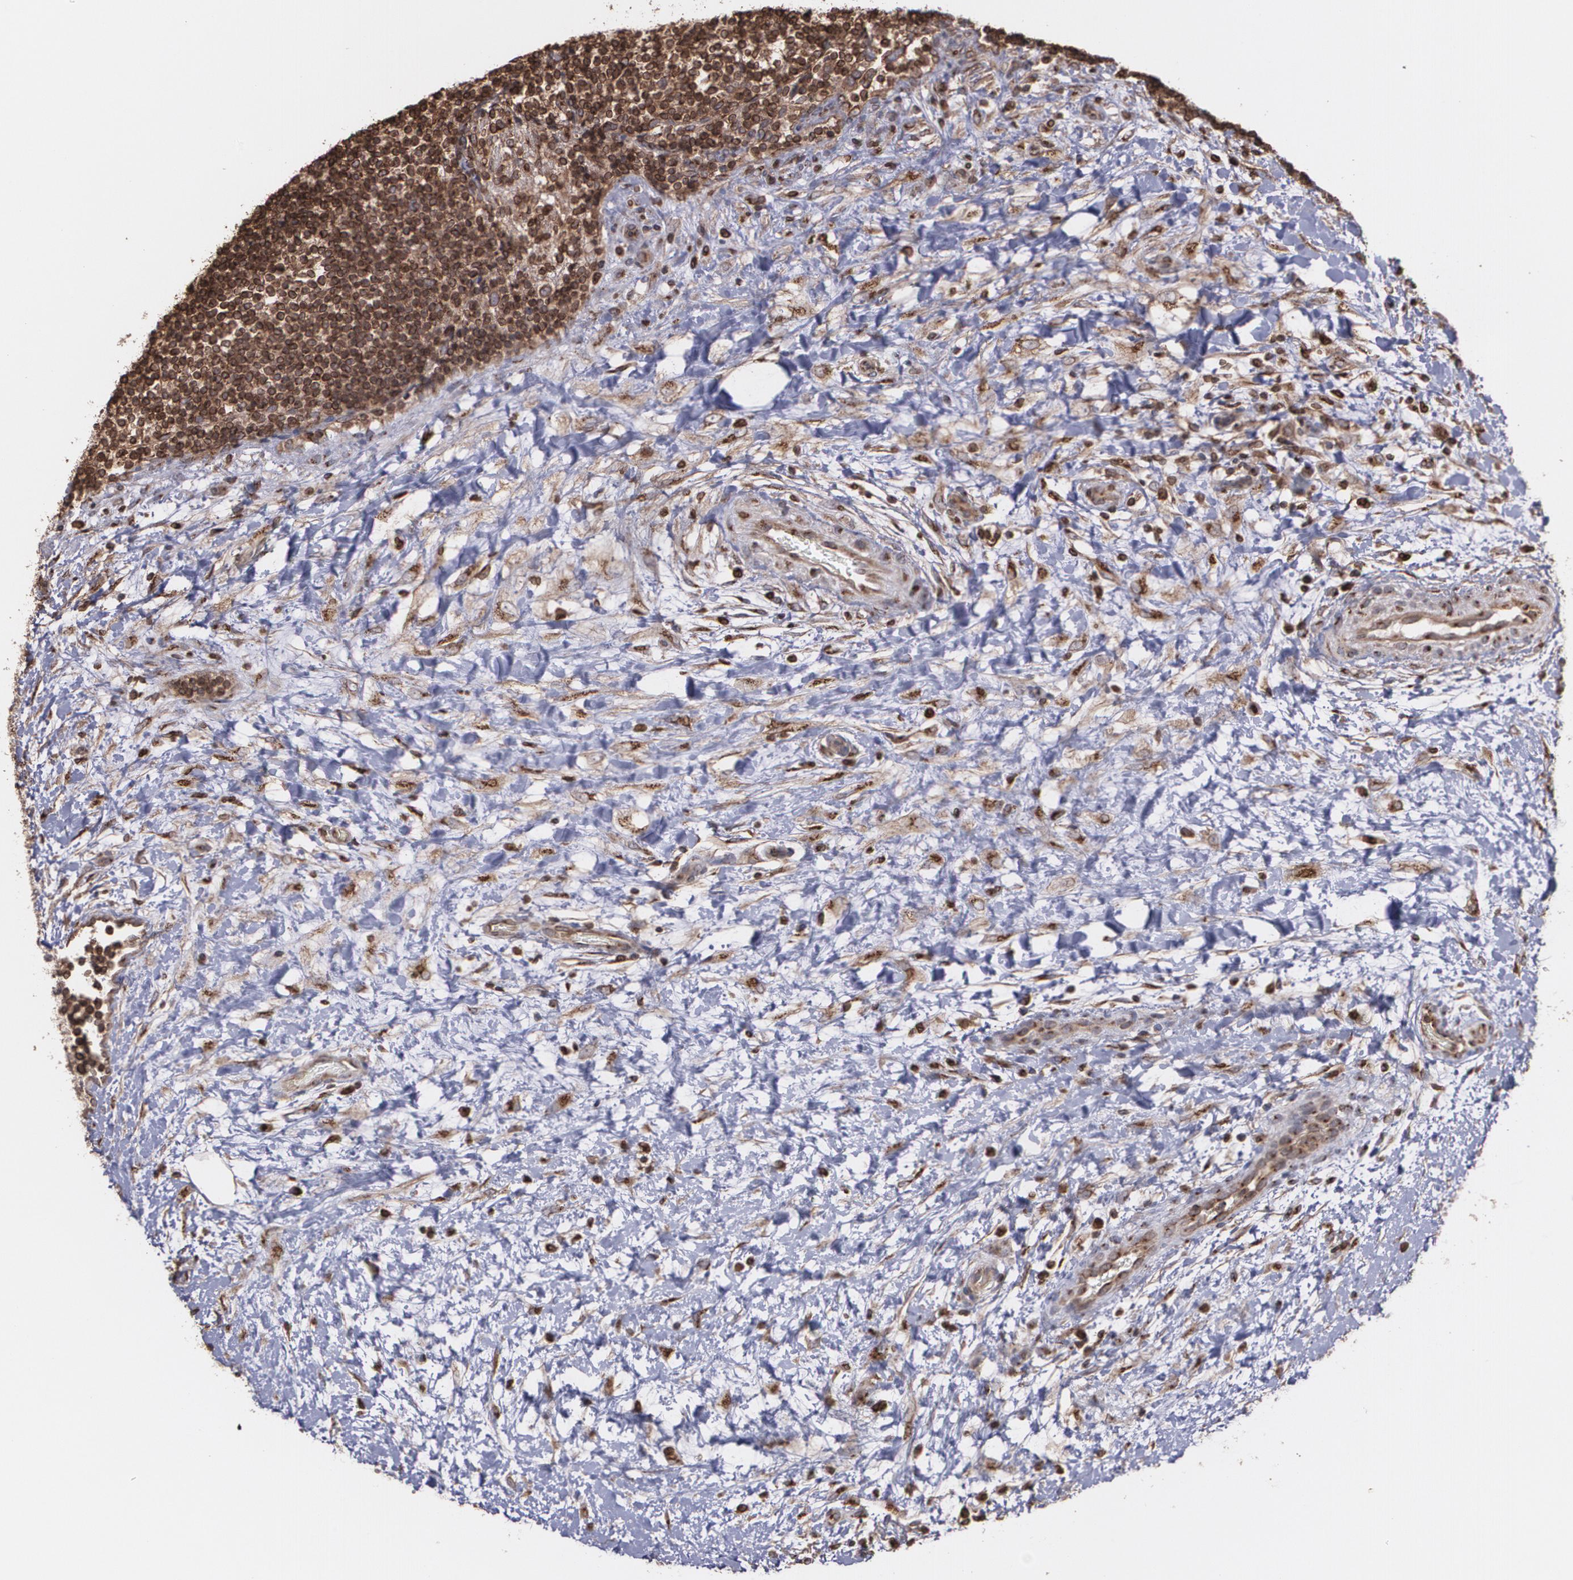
{"staining": {"intensity": "strong", "quantity": ">75%", "location": "cytoplasmic/membranous"}, "tissue": "lymphoma", "cell_type": "Tumor cells", "image_type": "cancer", "snomed": [{"axis": "morphology", "description": "Malignant lymphoma, non-Hodgkin's type, Low grade"}, {"axis": "topography", "description": "Lymph node"}], "caption": "IHC of lymphoma shows high levels of strong cytoplasmic/membranous expression in approximately >75% of tumor cells.", "gene": "TRIP11", "patient": {"sex": "female", "age": 76}}